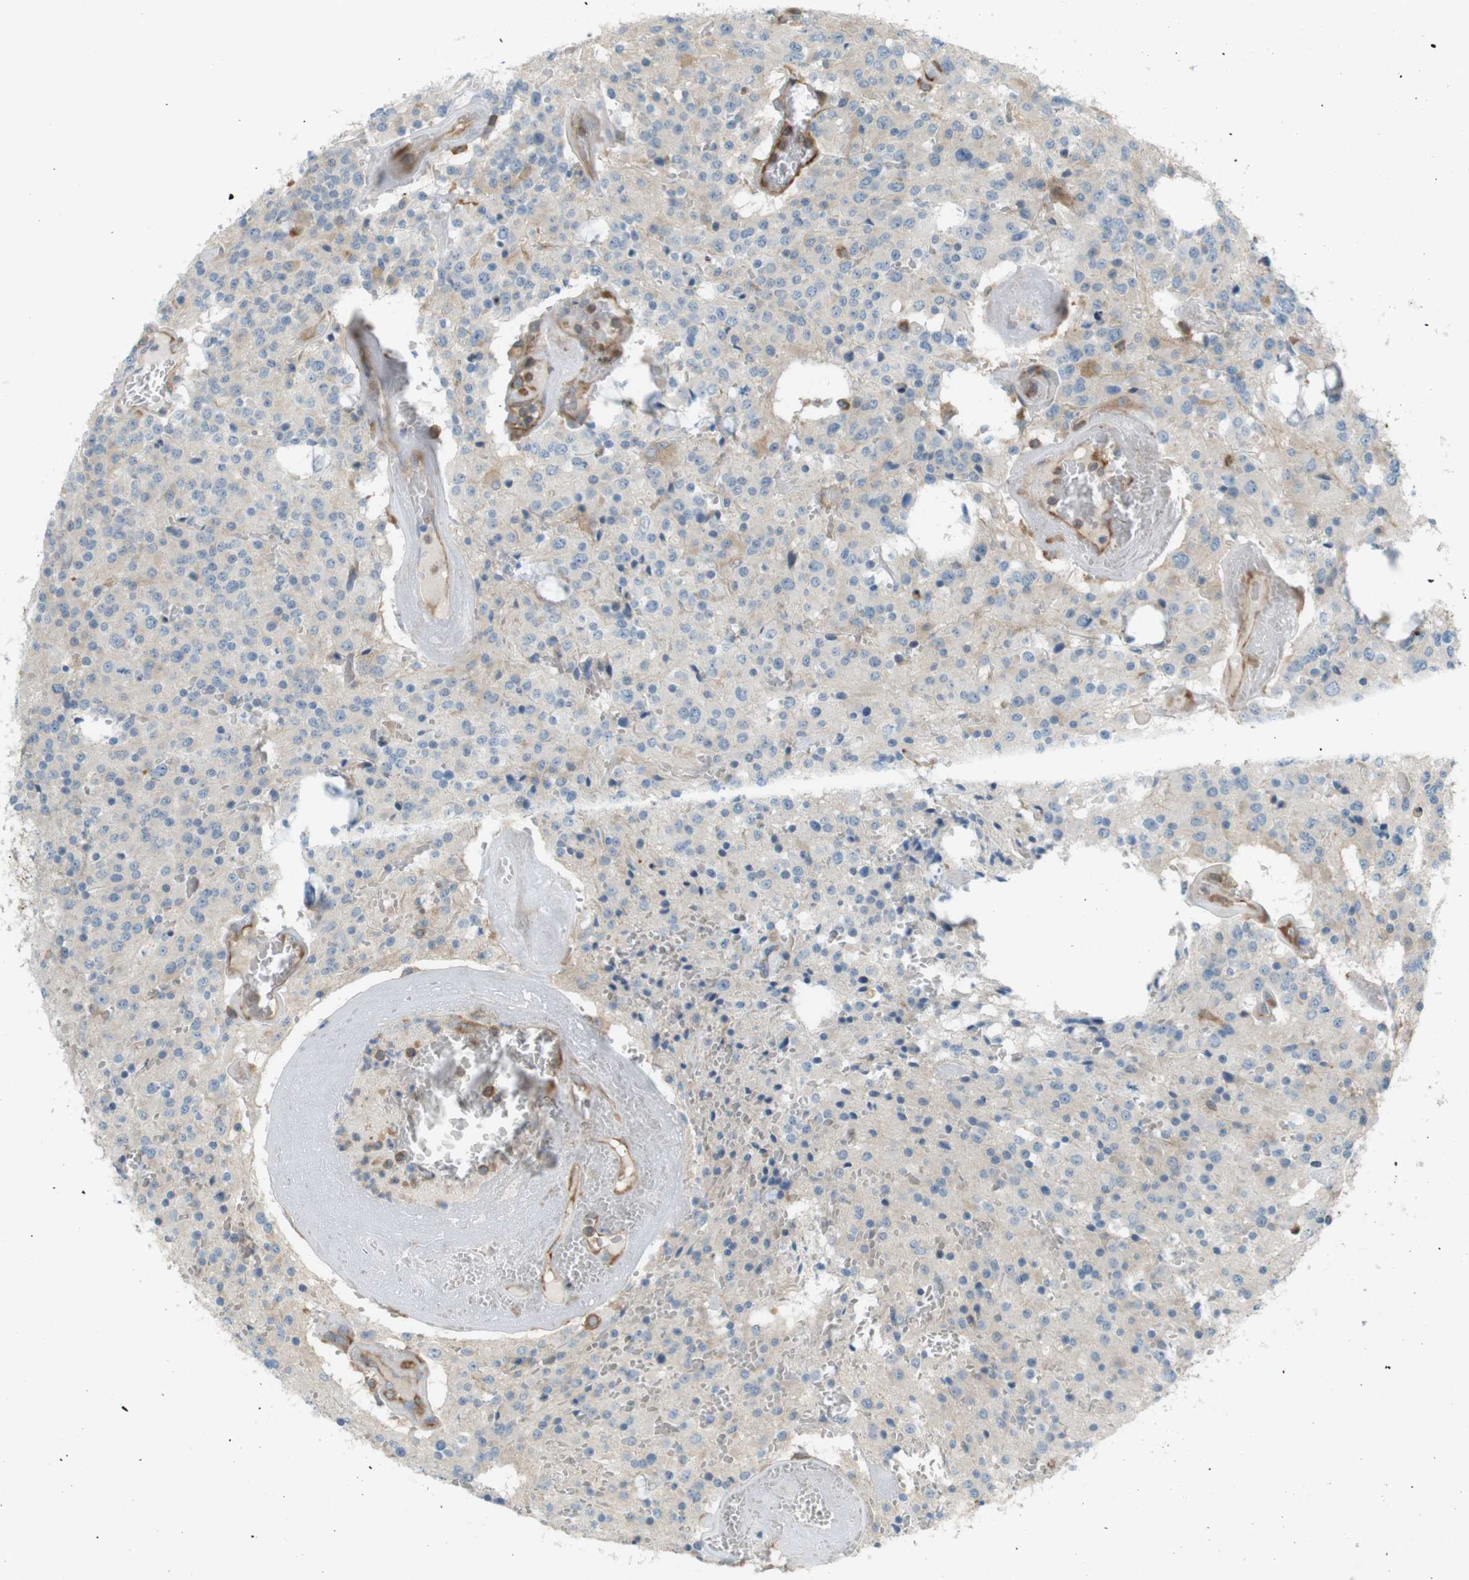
{"staining": {"intensity": "negative", "quantity": "none", "location": "none"}, "tissue": "glioma", "cell_type": "Tumor cells", "image_type": "cancer", "snomed": [{"axis": "morphology", "description": "Glioma, malignant, Low grade"}, {"axis": "topography", "description": "Brain"}], "caption": "This is a image of immunohistochemistry staining of glioma, which shows no staining in tumor cells. (DAB (3,3'-diaminobenzidine) IHC, high magnification).", "gene": "PEPD", "patient": {"sex": "male", "age": 58}}